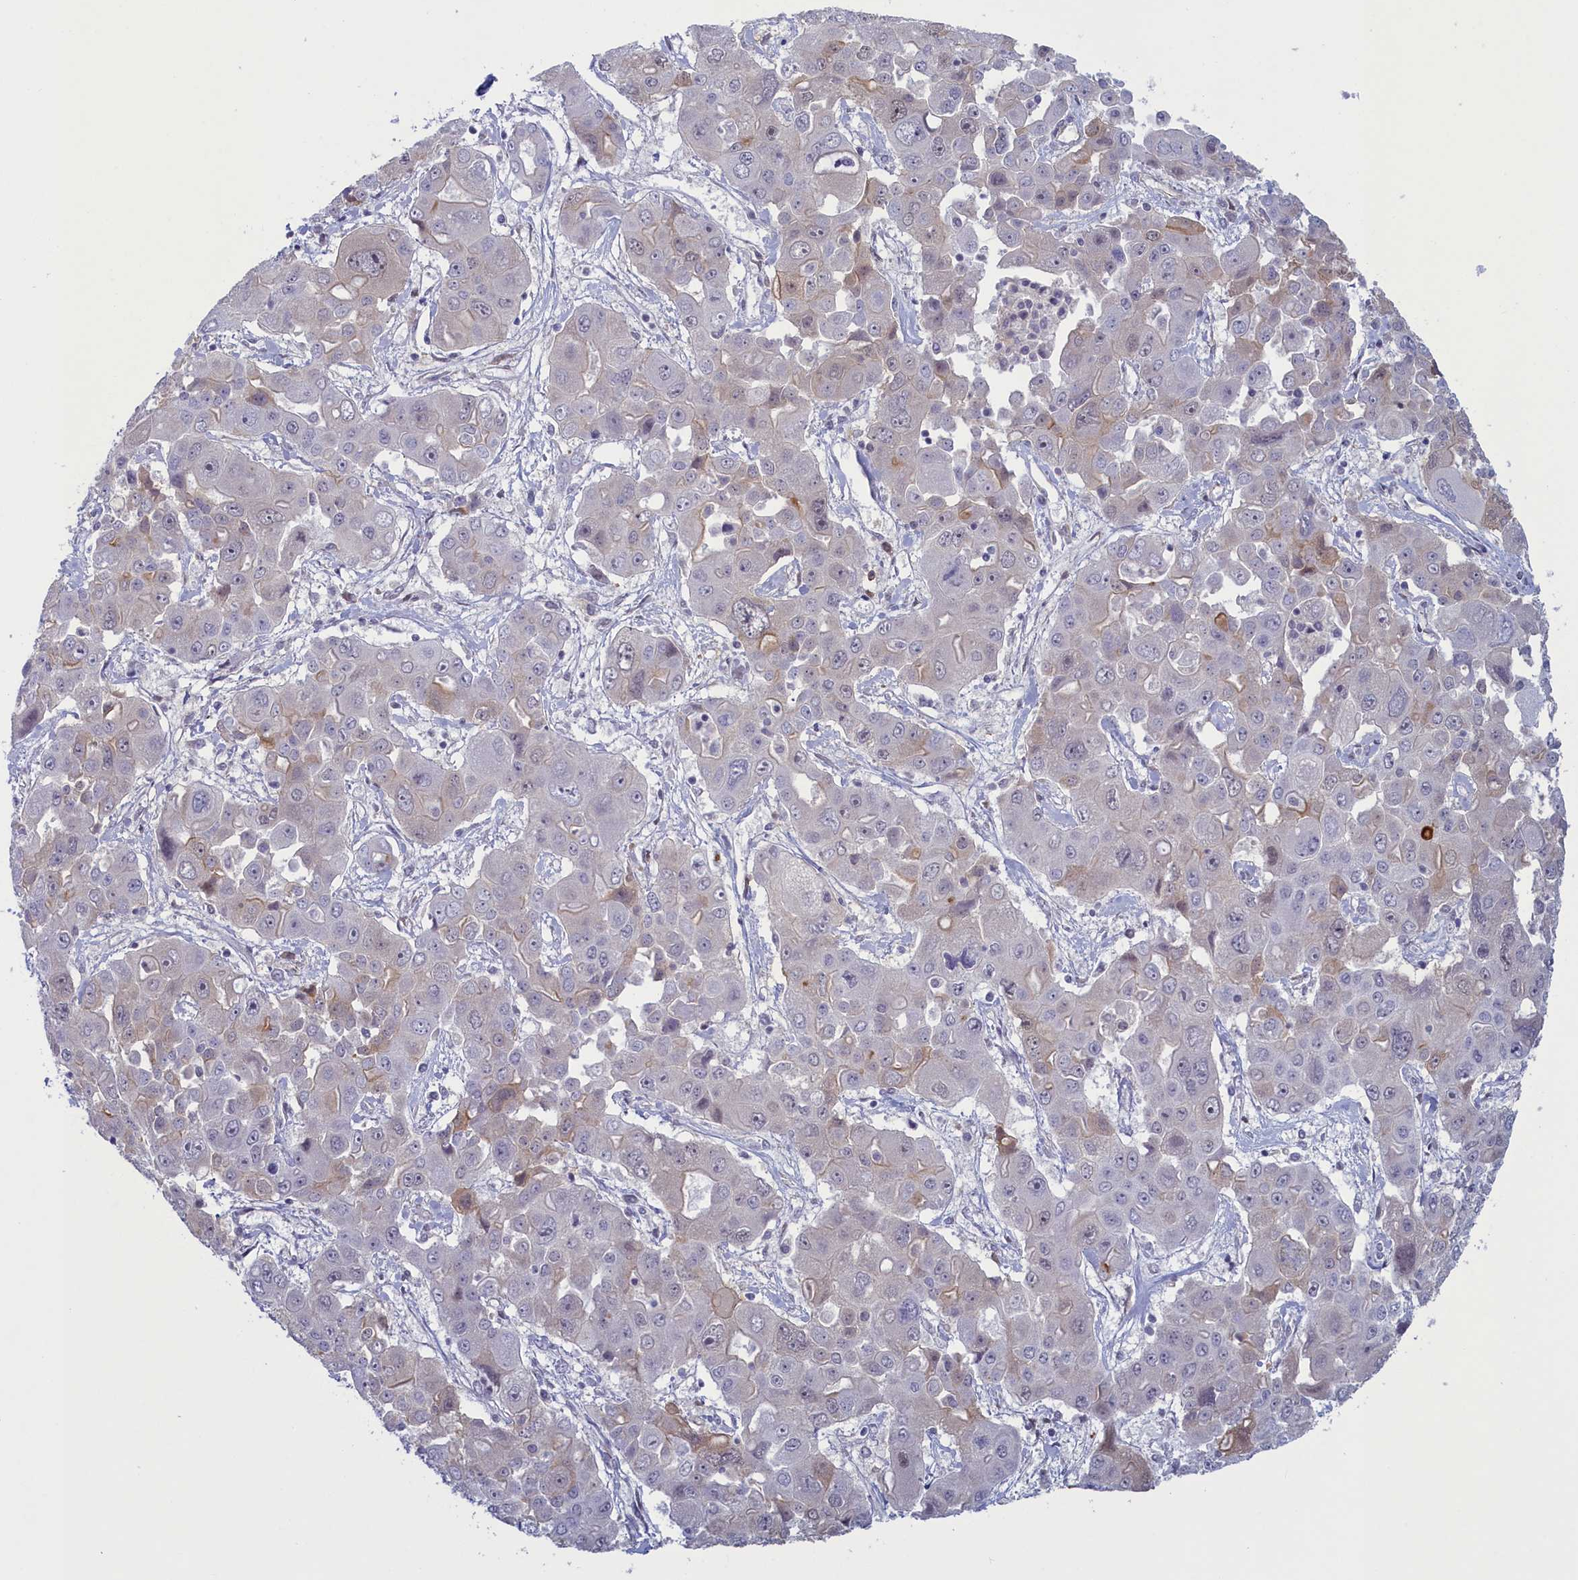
{"staining": {"intensity": "weak", "quantity": "<25%", "location": "cytoplasmic/membranous"}, "tissue": "liver cancer", "cell_type": "Tumor cells", "image_type": "cancer", "snomed": [{"axis": "morphology", "description": "Cholangiocarcinoma"}, {"axis": "topography", "description": "Liver"}], "caption": "This is a photomicrograph of immunohistochemistry (IHC) staining of liver cancer (cholangiocarcinoma), which shows no positivity in tumor cells.", "gene": "ATF7IP2", "patient": {"sex": "male", "age": 67}}